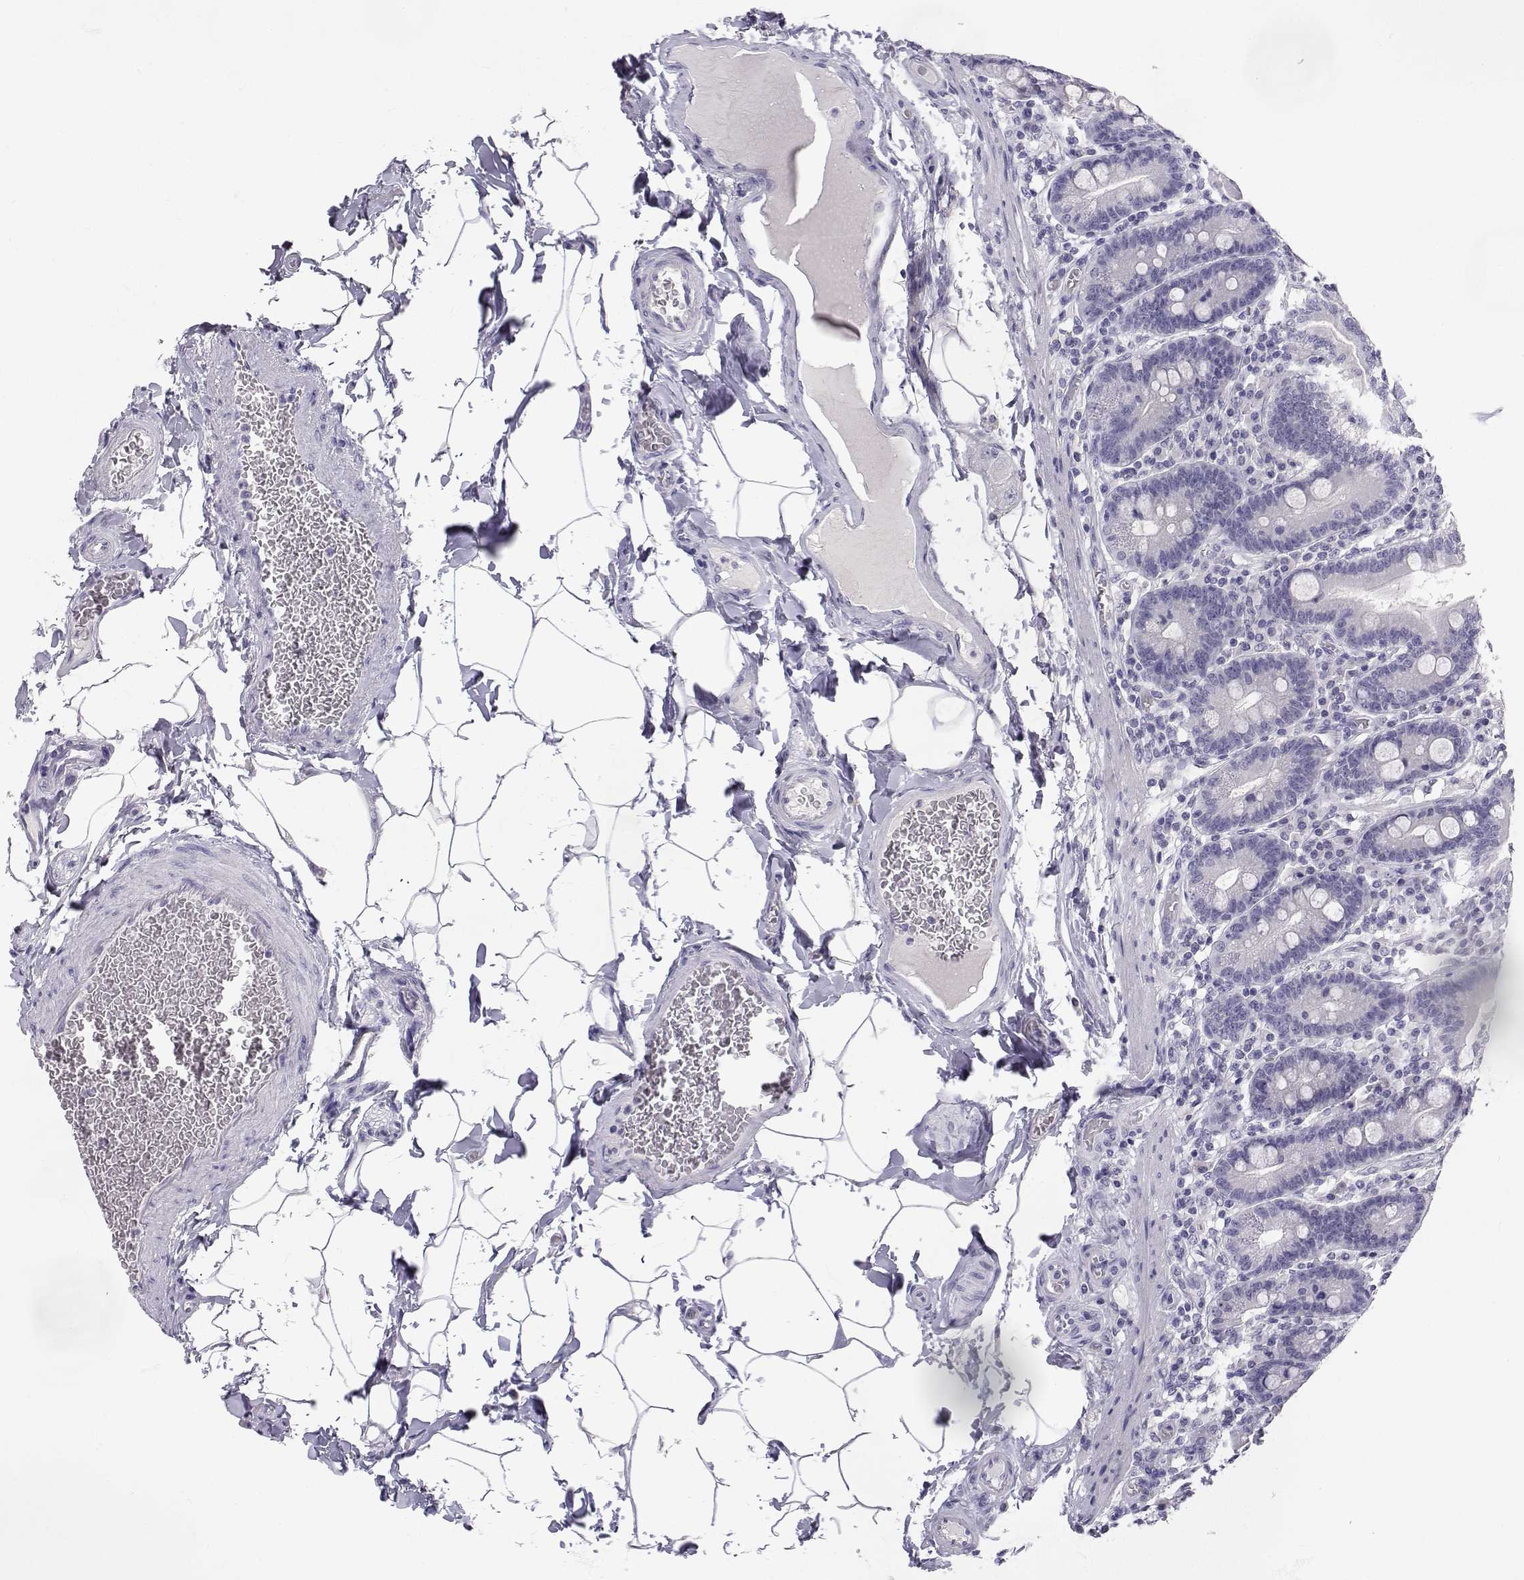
{"staining": {"intensity": "negative", "quantity": "none", "location": "none"}, "tissue": "small intestine", "cell_type": "Glandular cells", "image_type": "normal", "snomed": [{"axis": "morphology", "description": "Normal tissue, NOS"}, {"axis": "topography", "description": "Small intestine"}], "caption": "Protein analysis of normal small intestine displays no significant staining in glandular cells.", "gene": "SLC6A3", "patient": {"sex": "male", "age": 37}}